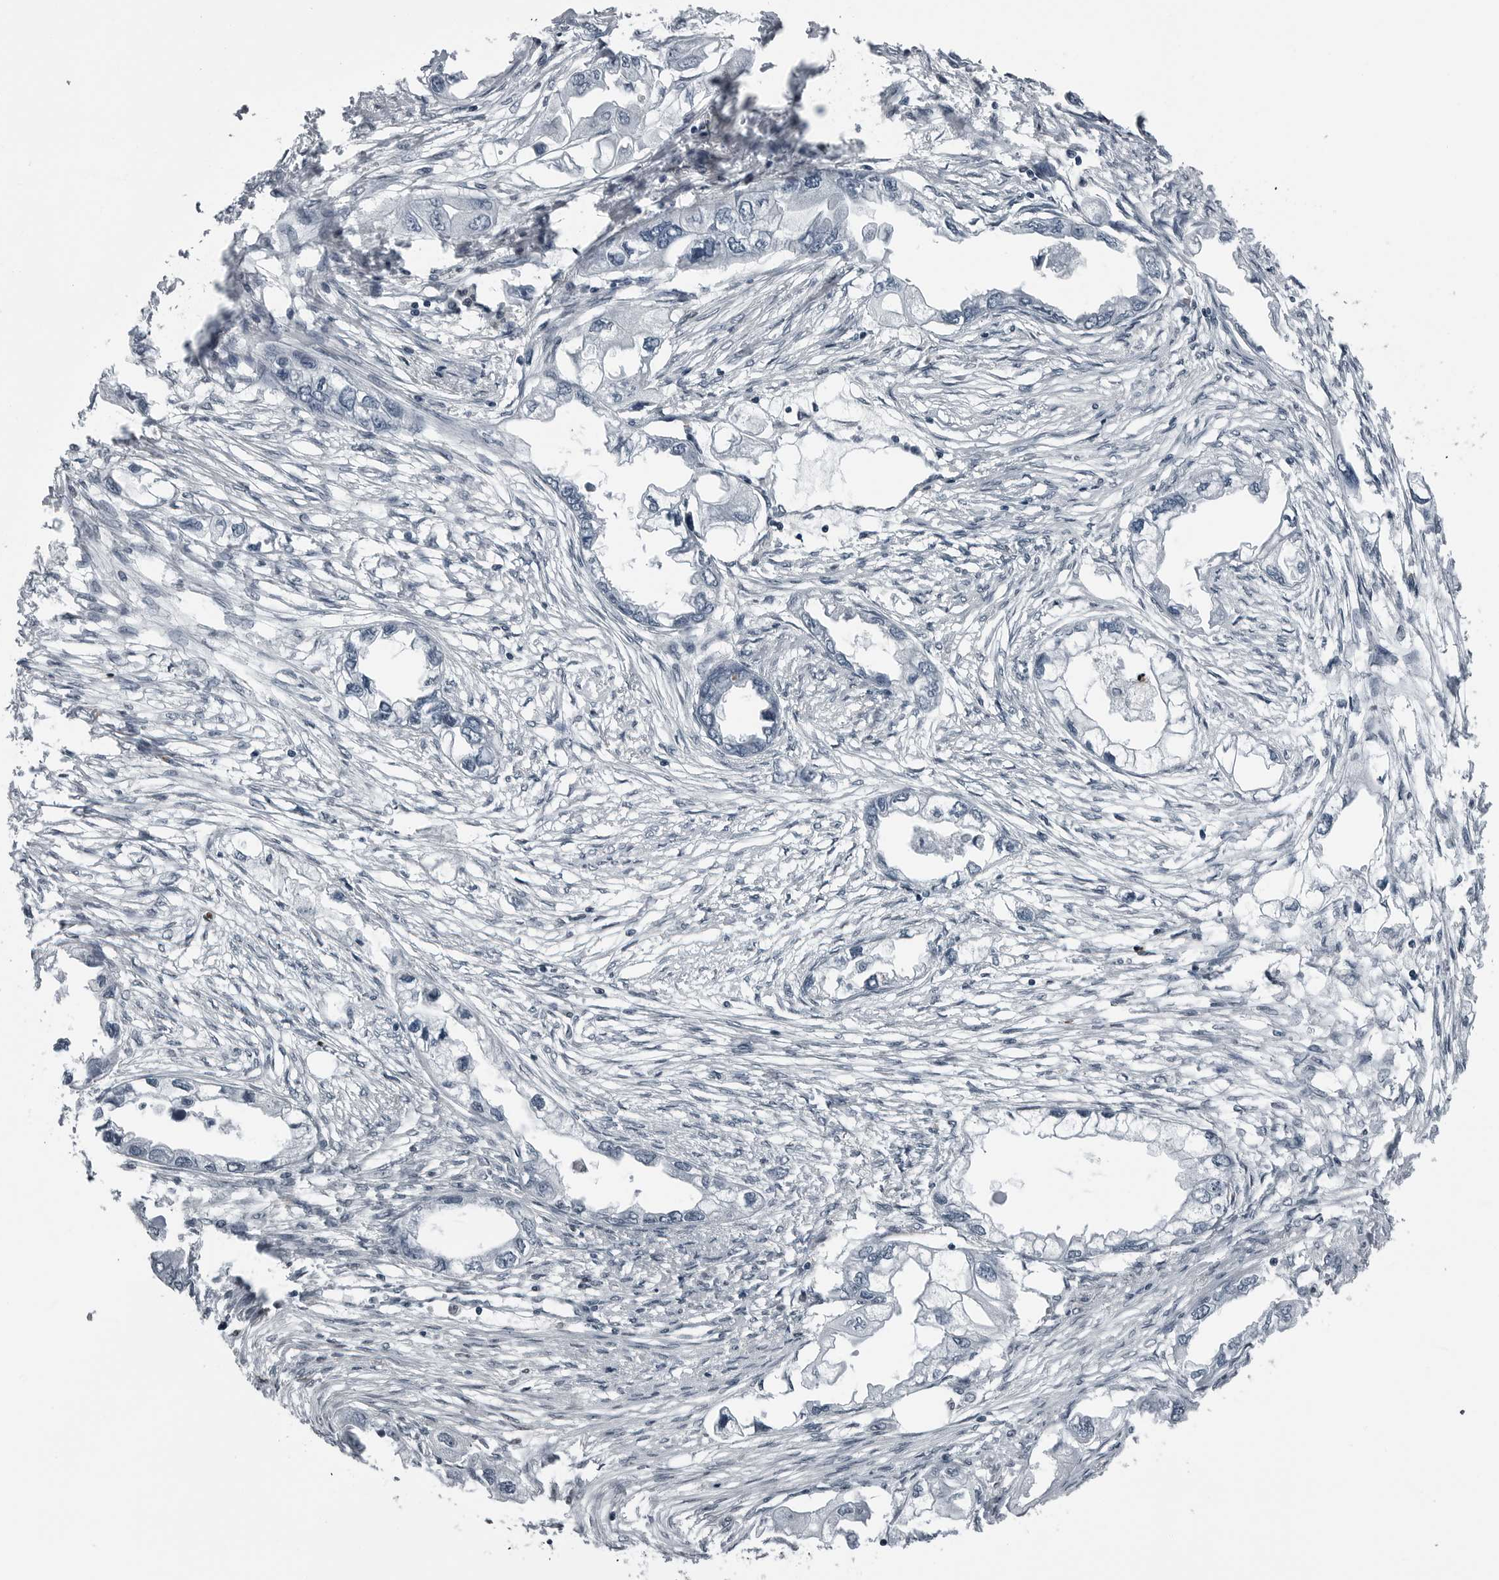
{"staining": {"intensity": "negative", "quantity": "none", "location": "none"}, "tissue": "endometrial cancer", "cell_type": "Tumor cells", "image_type": "cancer", "snomed": [{"axis": "morphology", "description": "Adenocarcinoma, NOS"}, {"axis": "morphology", "description": "Adenocarcinoma, metastatic, NOS"}, {"axis": "topography", "description": "Adipose tissue"}, {"axis": "topography", "description": "Endometrium"}], "caption": "Human endometrial cancer (adenocarcinoma) stained for a protein using immunohistochemistry (IHC) displays no expression in tumor cells.", "gene": "AKR1A1", "patient": {"sex": "female", "age": 67}}